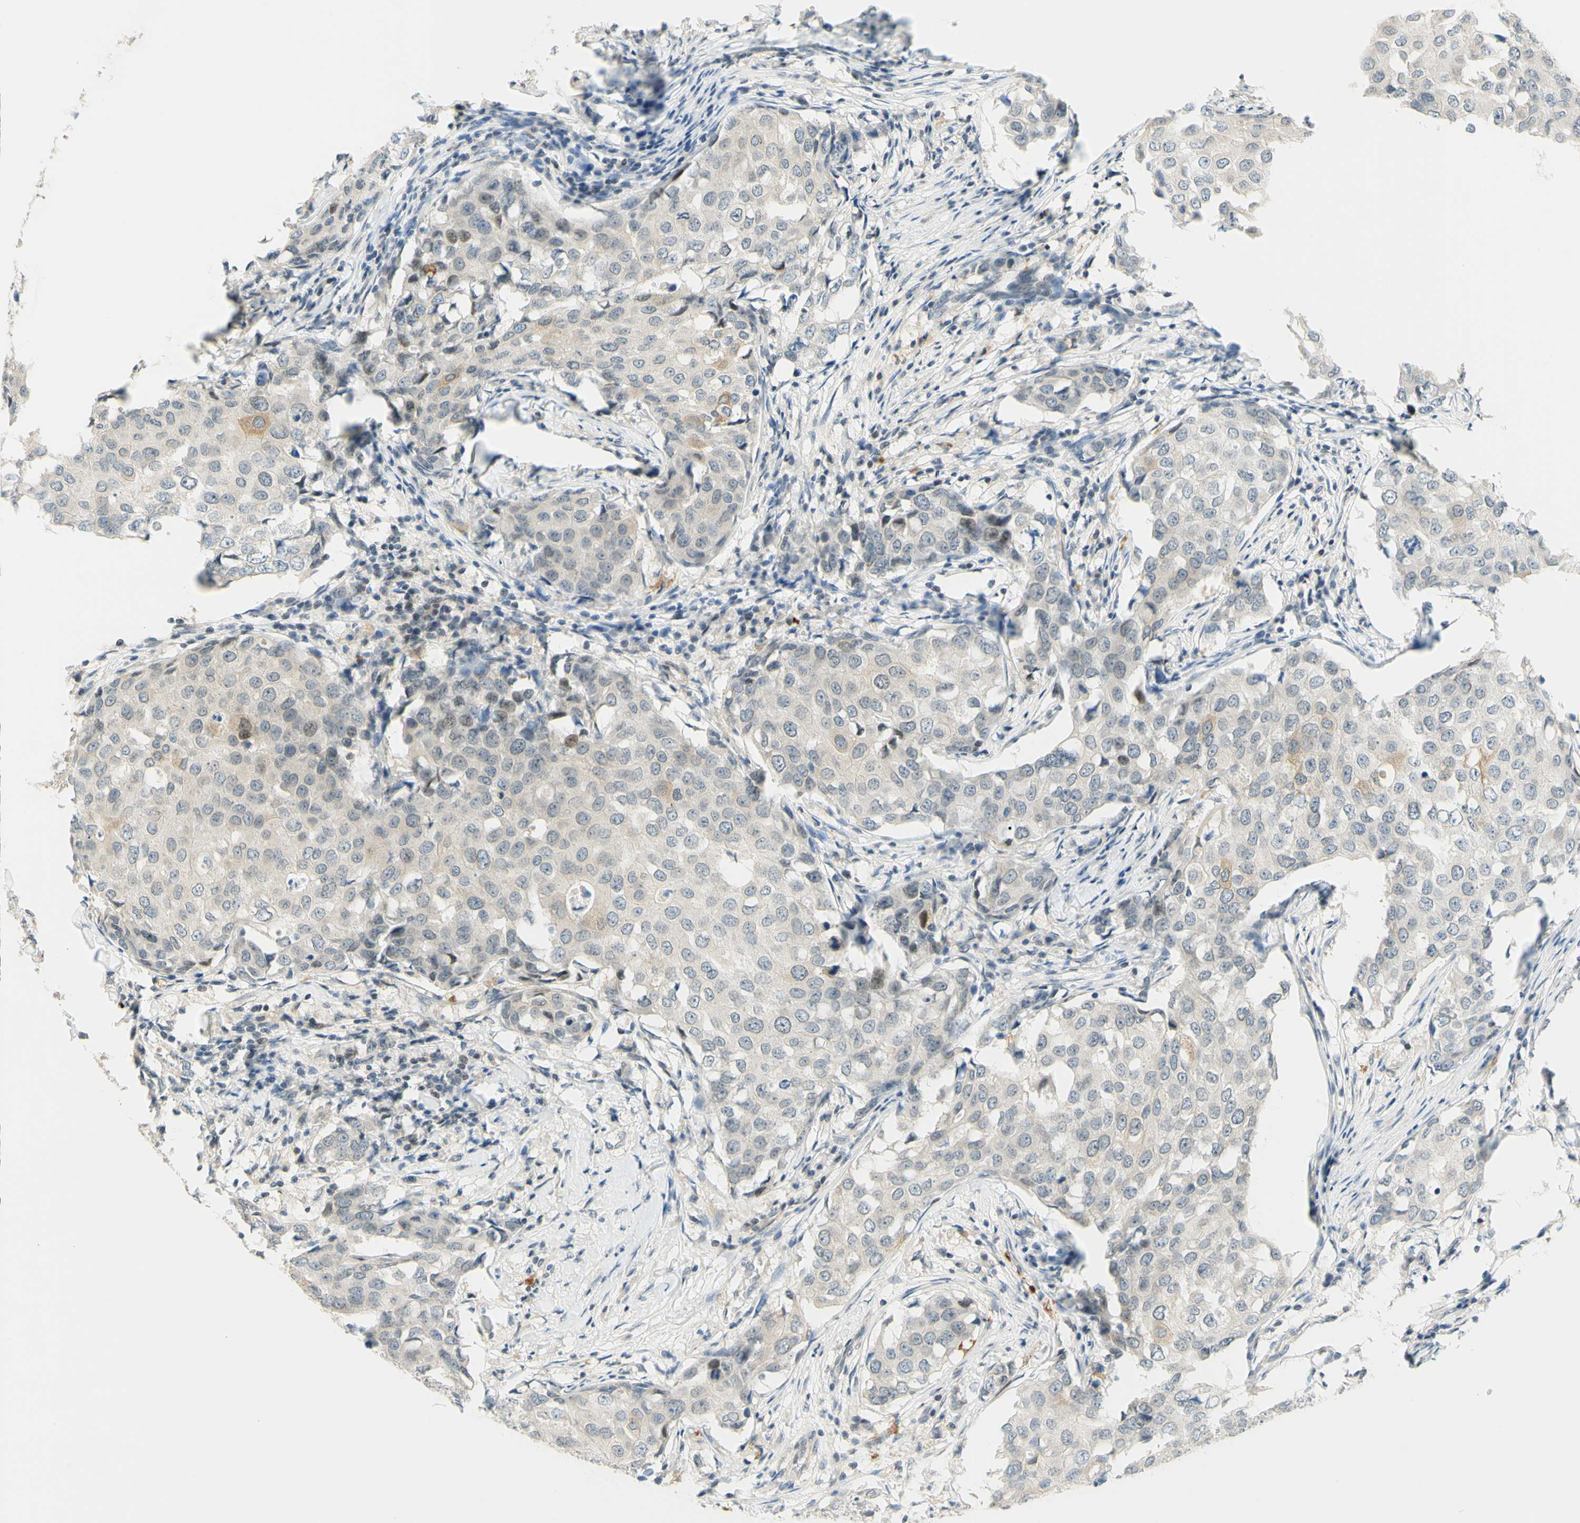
{"staining": {"intensity": "weak", "quantity": "<25%", "location": "nuclear"}, "tissue": "breast cancer", "cell_type": "Tumor cells", "image_type": "cancer", "snomed": [{"axis": "morphology", "description": "Duct carcinoma"}, {"axis": "topography", "description": "Breast"}], "caption": "Histopathology image shows no significant protein expression in tumor cells of breast intraductal carcinoma.", "gene": "C2CD2L", "patient": {"sex": "female", "age": 27}}